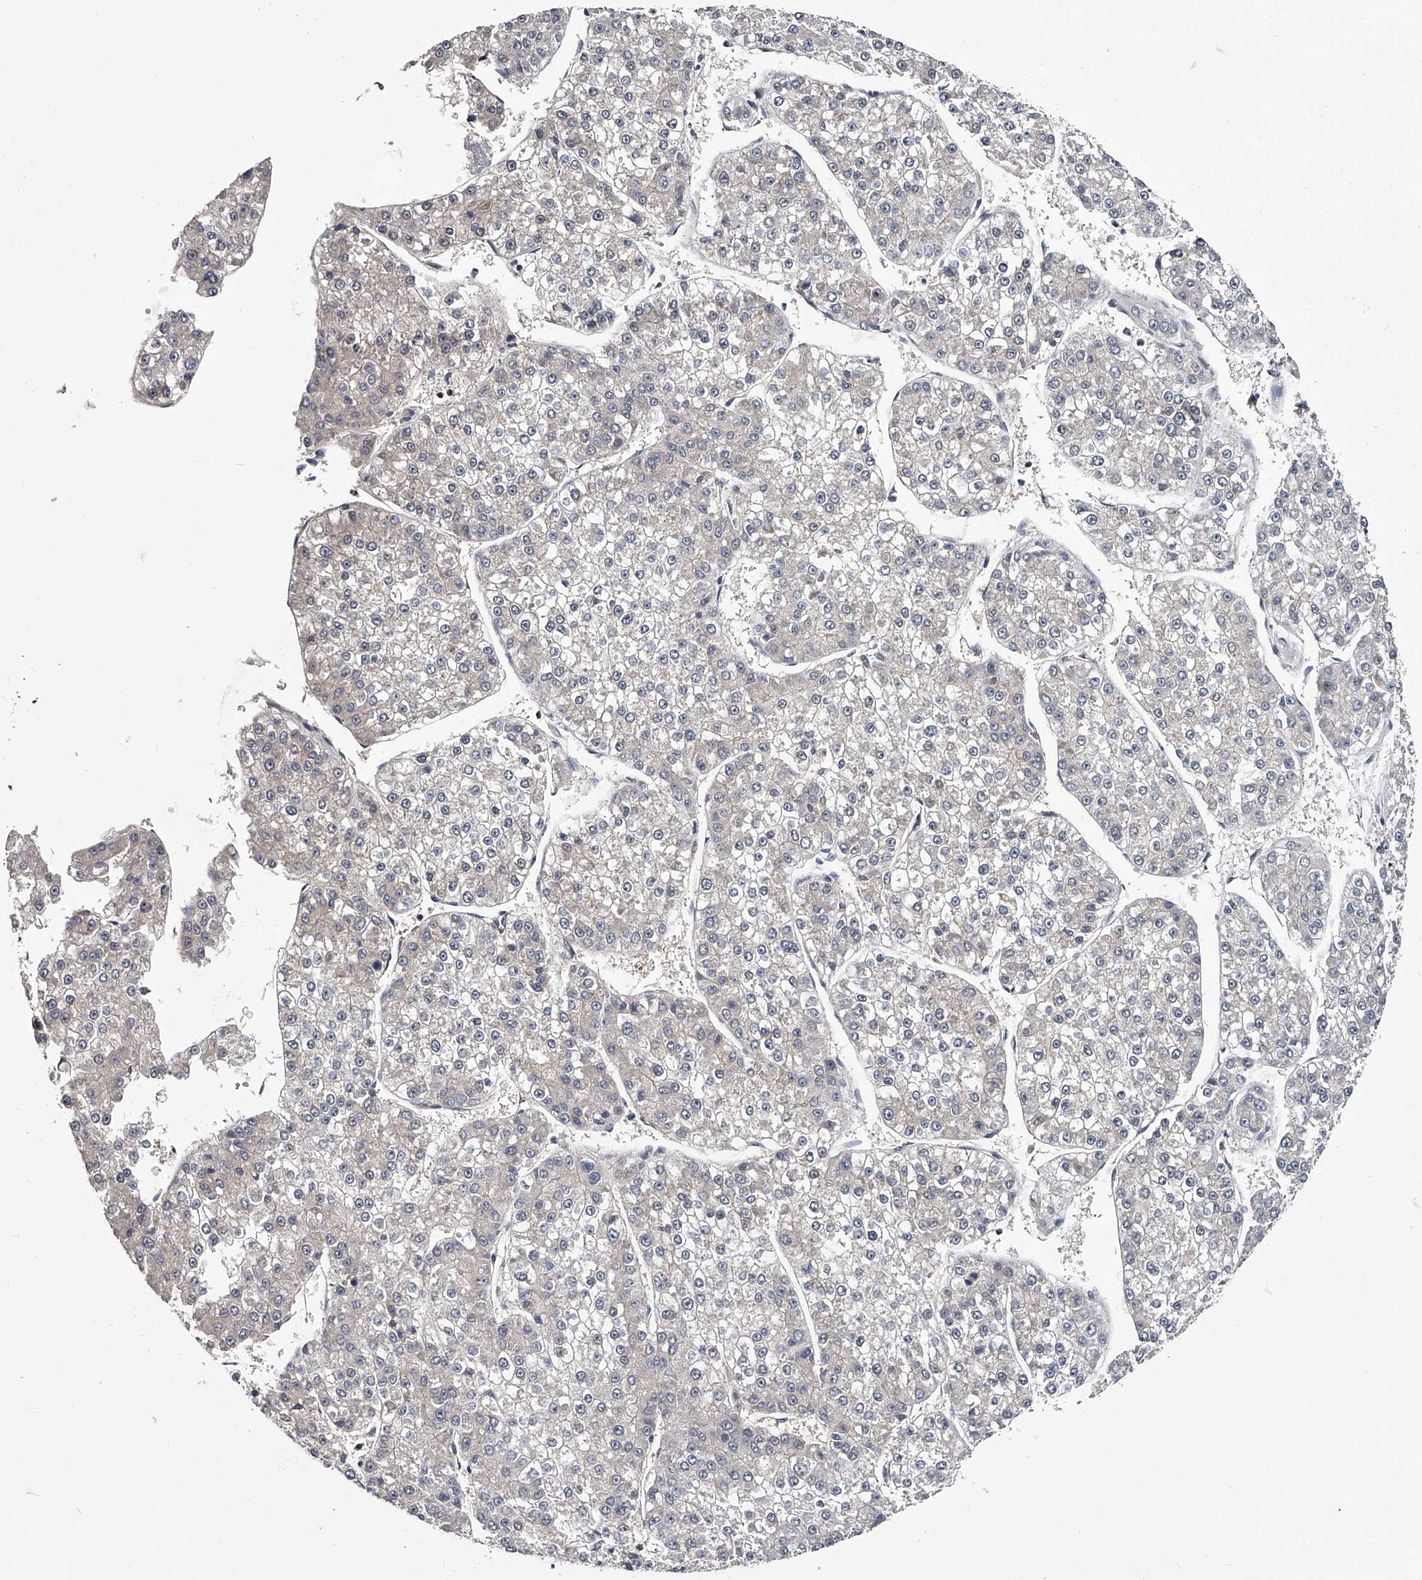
{"staining": {"intensity": "negative", "quantity": "none", "location": "none"}, "tissue": "liver cancer", "cell_type": "Tumor cells", "image_type": "cancer", "snomed": [{"axis": "morphology", "description": "Carcinoma, Hepatocellular, NOS"}, {"axis": "topography", "description": "Liver"}], "caption": "Immunohistochemistry (IHC) photomicrograph of liver hepatocellular carcinoma stained for a protein (brown), which exhibits no positivity in tumor cells.", "gene": "GAPVD1", "patient": {"sex": "female", "age": 73}}